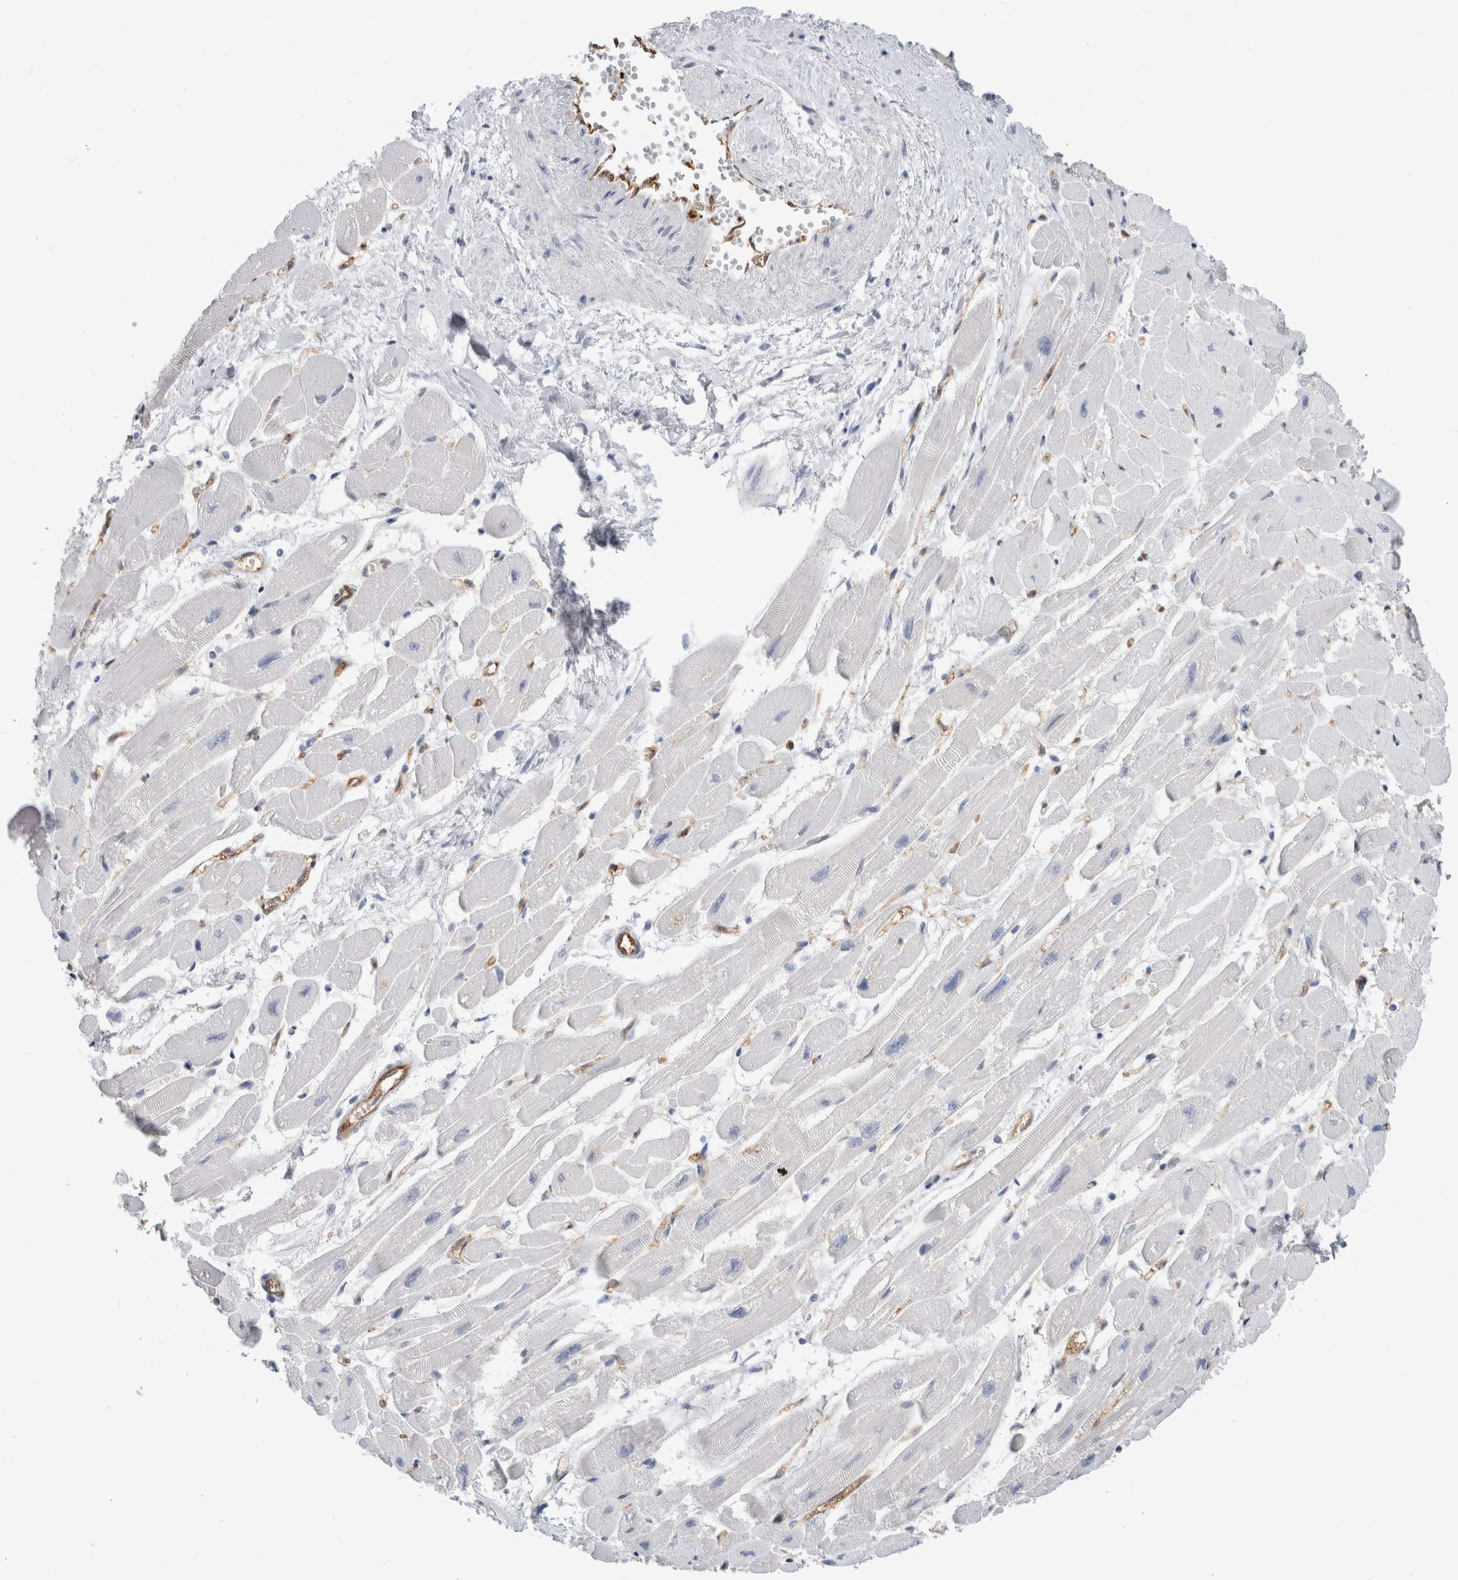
{"staining": {"intensity": "negative", "quantity": "none", "location": "none"}, "tissue": "heart muscle", "cell_type": "Cardiomyocytes", "image_type": "normal", "snomed": [{"axis": "morphology", "description": "Normal tissue, NOS"}, {"axis": "topography", "description": "Heart"}], "caption": "This is an IHC image of benign human heart muscle. There is no expression in cardiomyocytes.", "gene": "NAPEPLD", "patient": {"sex": "female", "age": 54}}